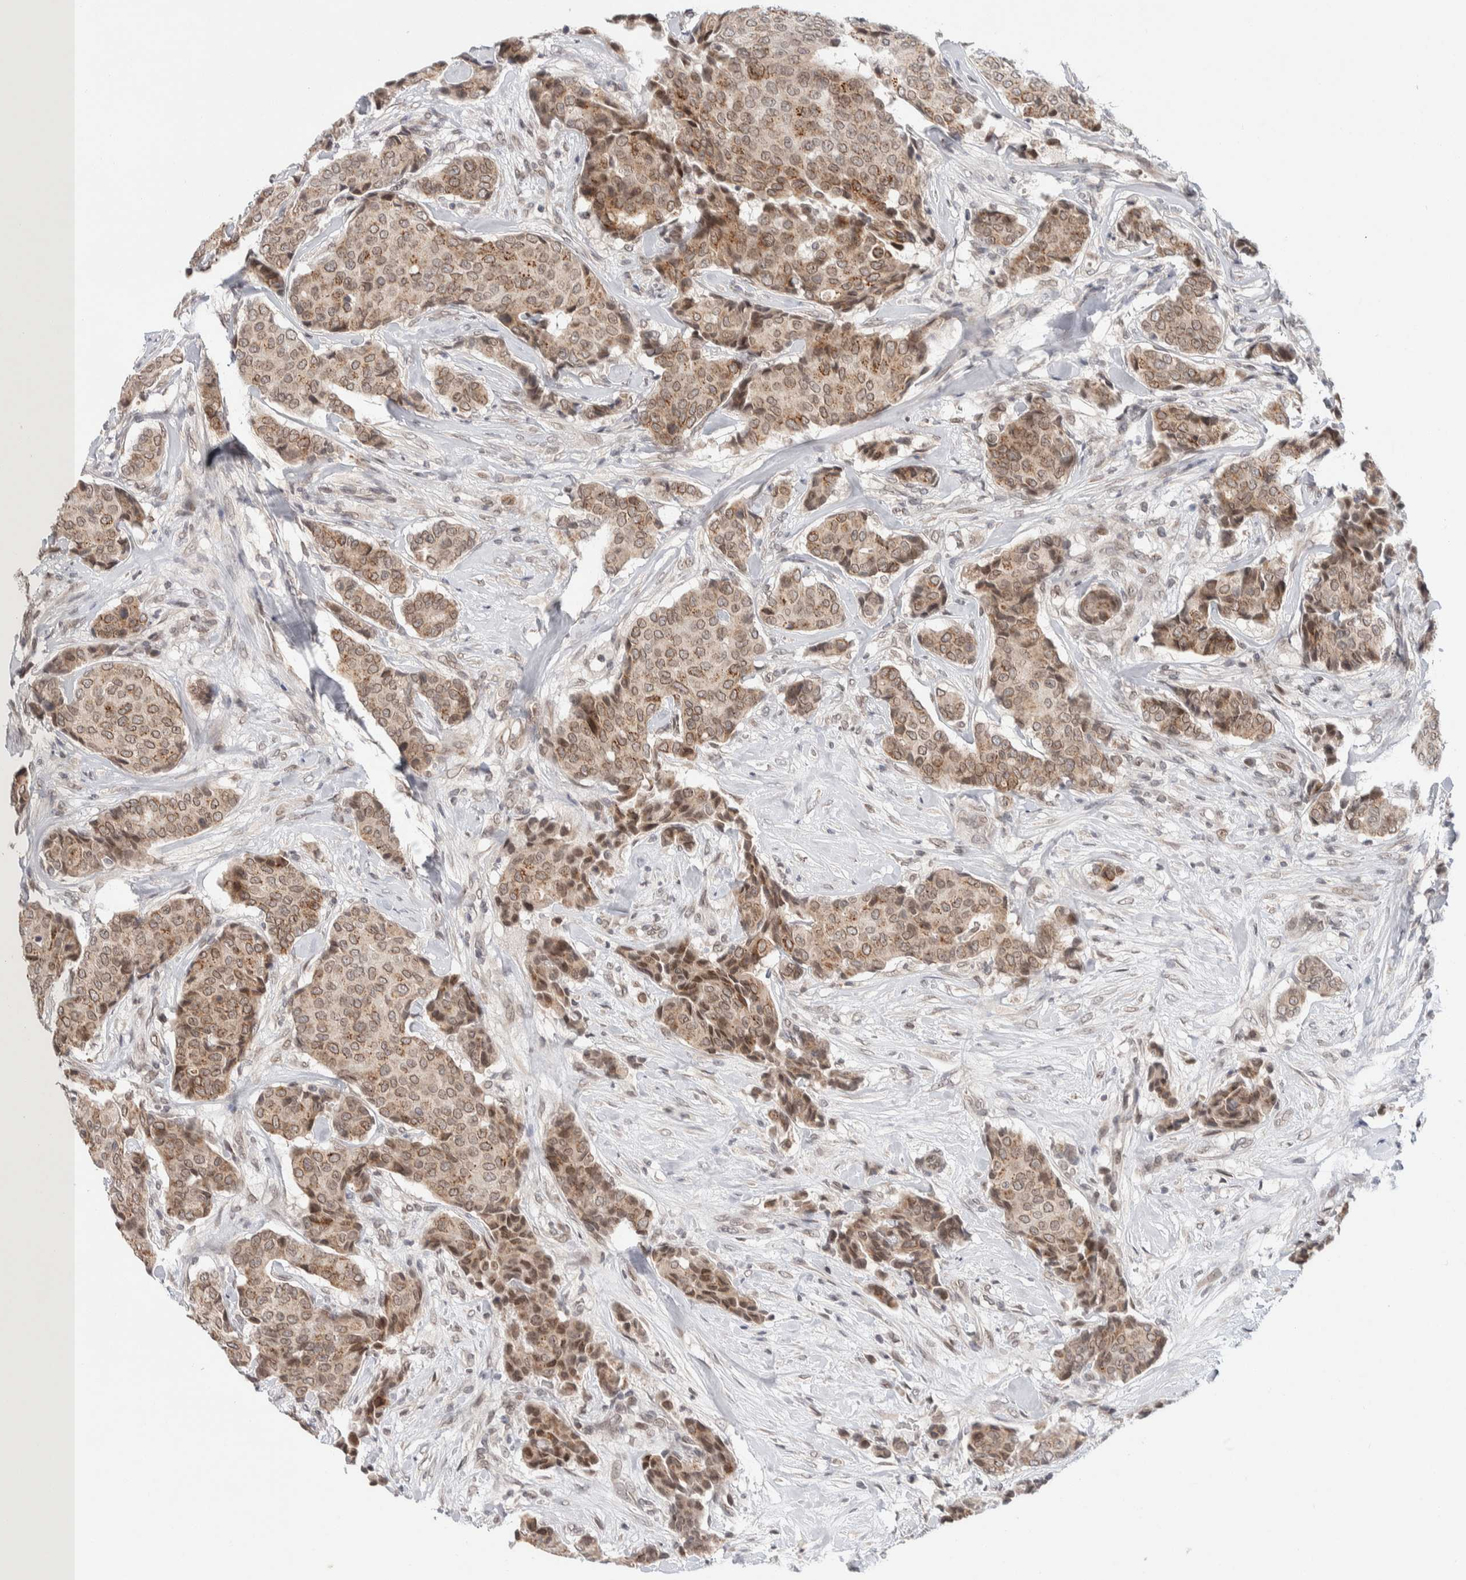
{"staining": {"intensity": "moderate", "quantity": "25%-75%", "location": "cytoplasmic/membranous,nuclear"}, "tissue": "breast cancer", "cell_type": "Tumor cells", "image_type": "cancer", "snomed": [{"axis": "morphology", "description": "Duct carcinoma"}, {"axis": "topography", "description": "Breast"}], "caption": "Immunohistochemical staining of breast cancer (infiltrating ductal carcinoma) demonstrates moderate cytoplasmic/membranous and nuclear protein expression in approximately 25%-75% of tumor cells.", "gene": "CRAT", "patient": {"sex": "female", "age": 75}}